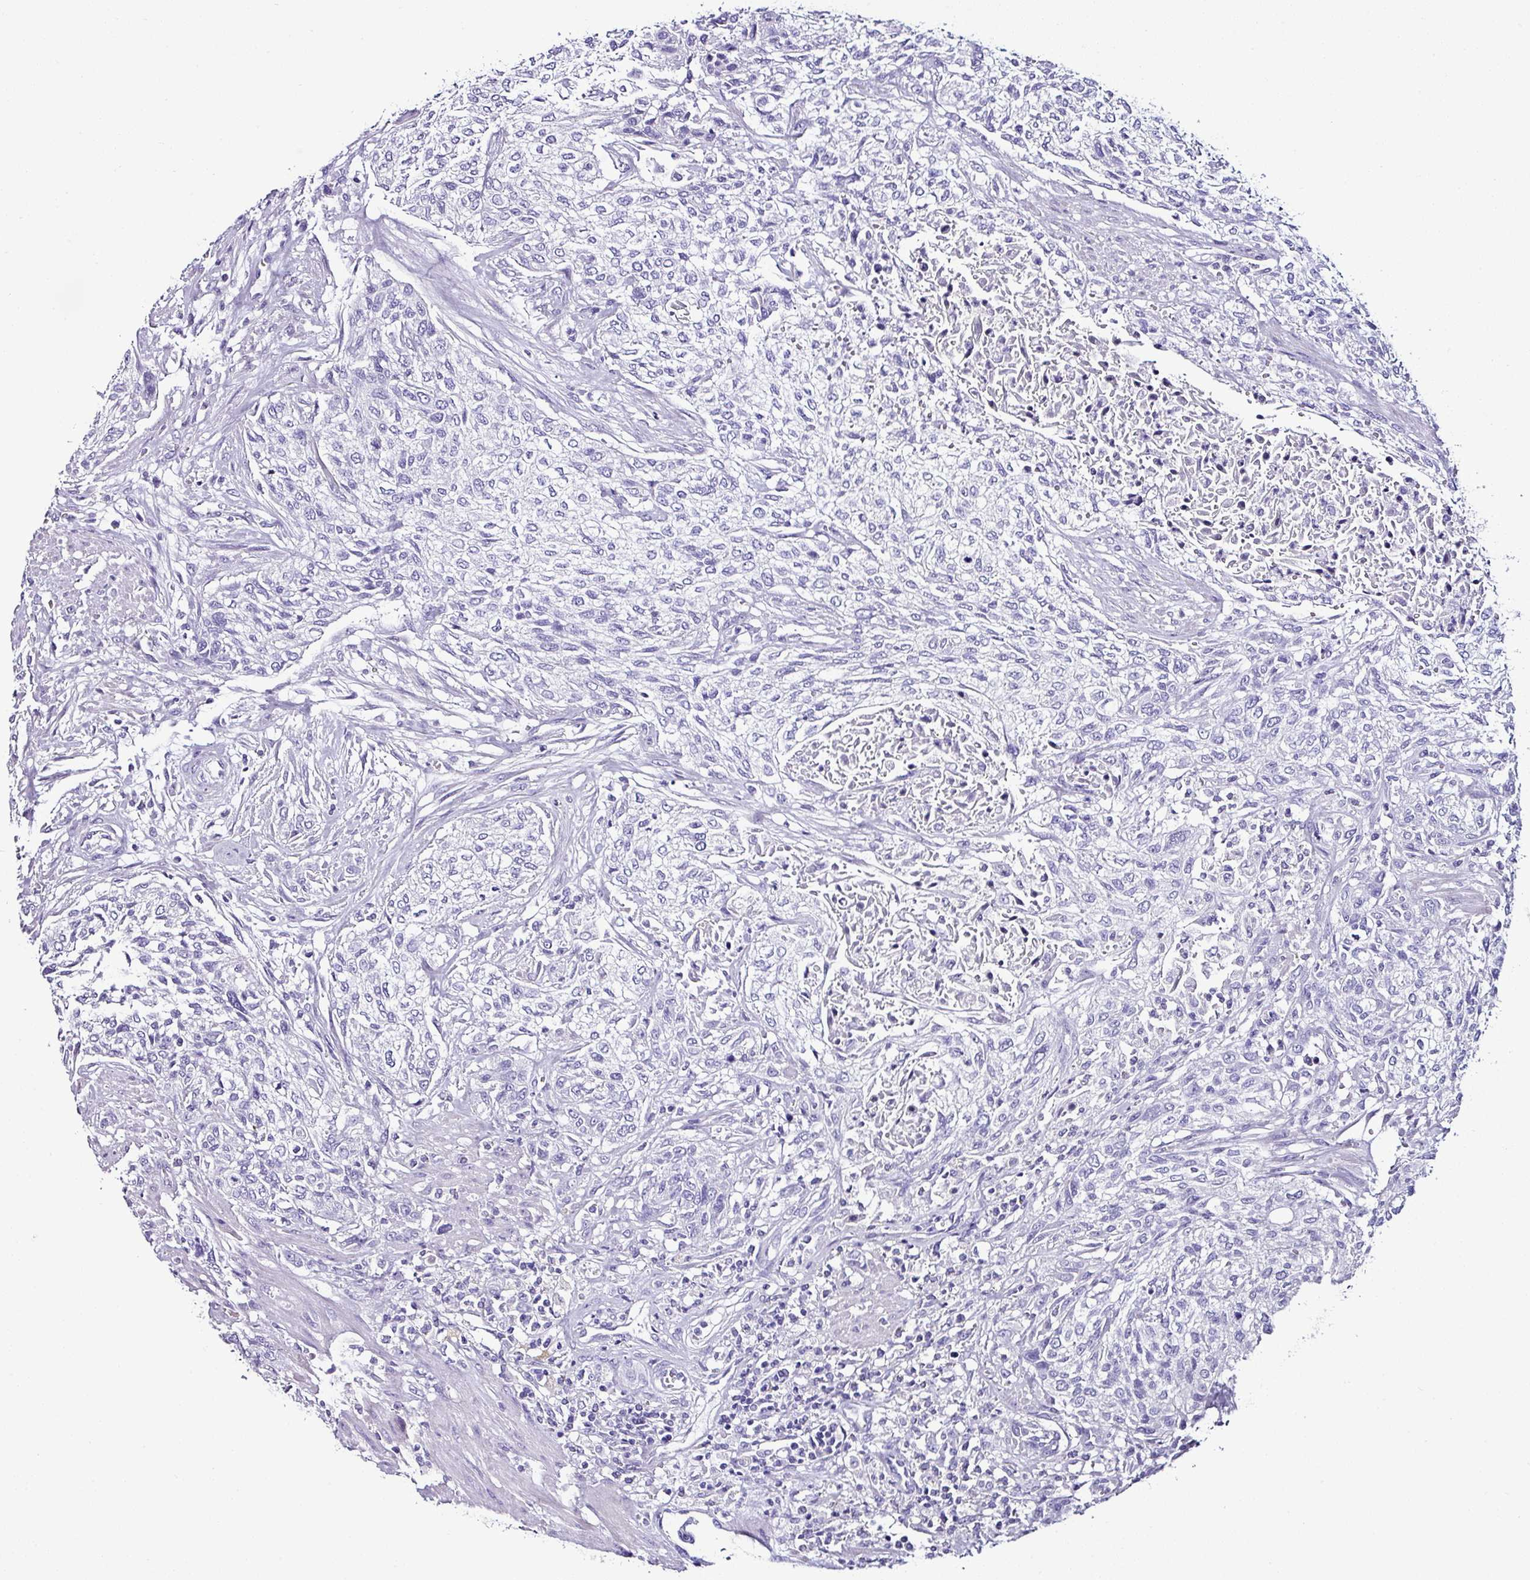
{"staining": {"intensity": "negative", "quantity": "none", "location": "none"}, "tissue": "urothelial cancer", "cell_type": "Tumor cells", "image_type": "cancer", "snomed": [{"axis": "morphology", "description": "Normal tissue, NOS"}, {"axis": "morphology", "description": "Urothelial carcinoma, NOS"}, {"axis": "topography", "description": "Urinary bladder"}, {"axis": "topography", "description": "Peripheral nerve tissue"}], "caption": "A high-resolution micrograph shows immunohistochemistry staining of transitional cell carcinoma, which displays no significant expression in tumor cells. (Immunohistochemistry, brightfield microscopy, high magnification).", "gene": "NAPSA", "patient": {"sex": "male", "age": 35}}